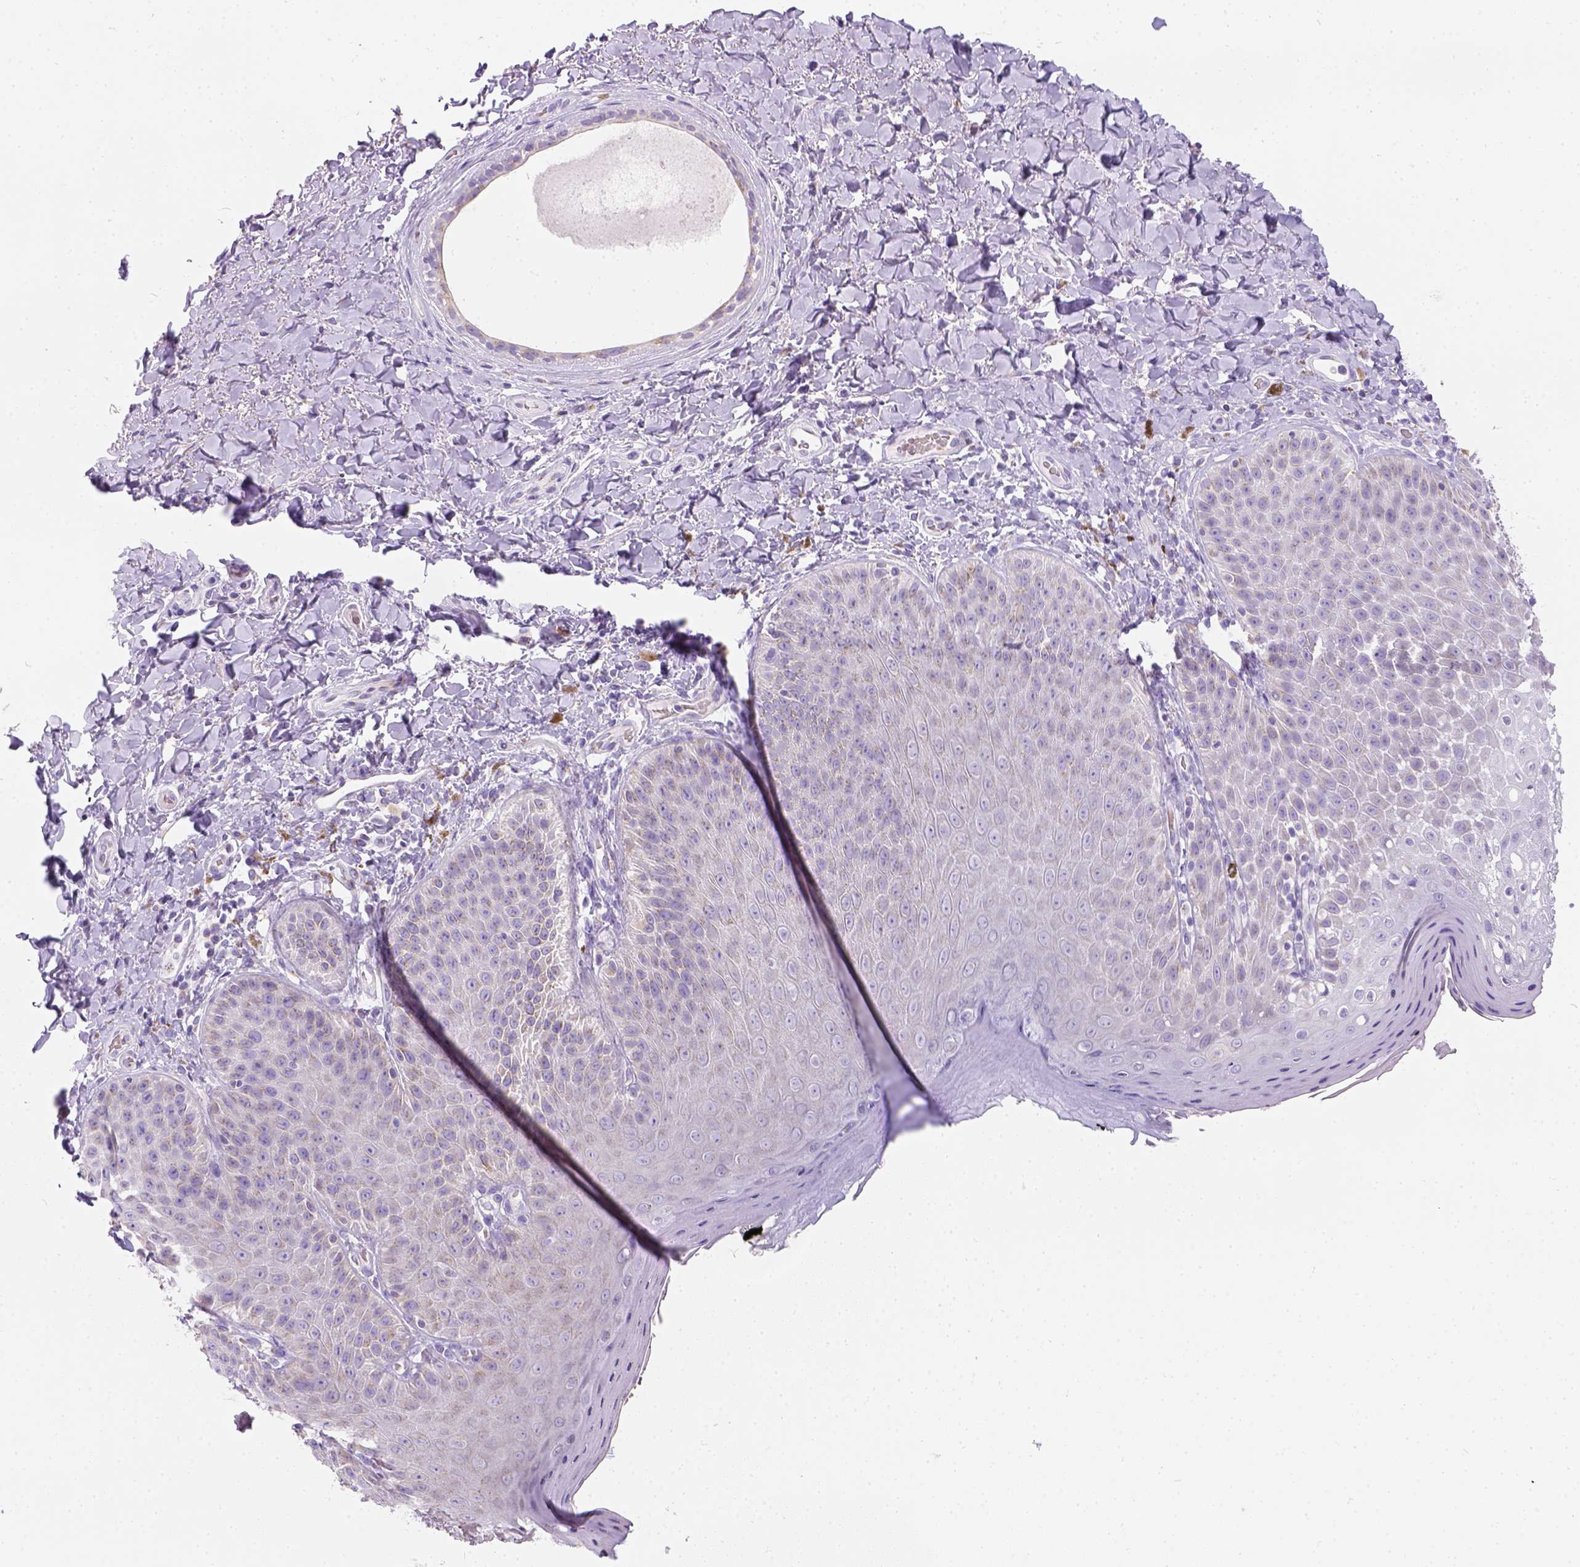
{"staining": {"intensity": "negative", "quantity": "none", "location": "none"}, "tissue": "skin", "cell_type": "Epidermal cells", "image_type": "normal", "snomed": [{"axis": "morphology", "description": "Normal tissue, NOS"}, {"axis": "topography", "description": "Anal"}], "caption": "Protein analysis of normal skin shows no significant positivity in epidermal cells.", "gene": "PHF7", "patient": {"sex": "male", "age": 53}}